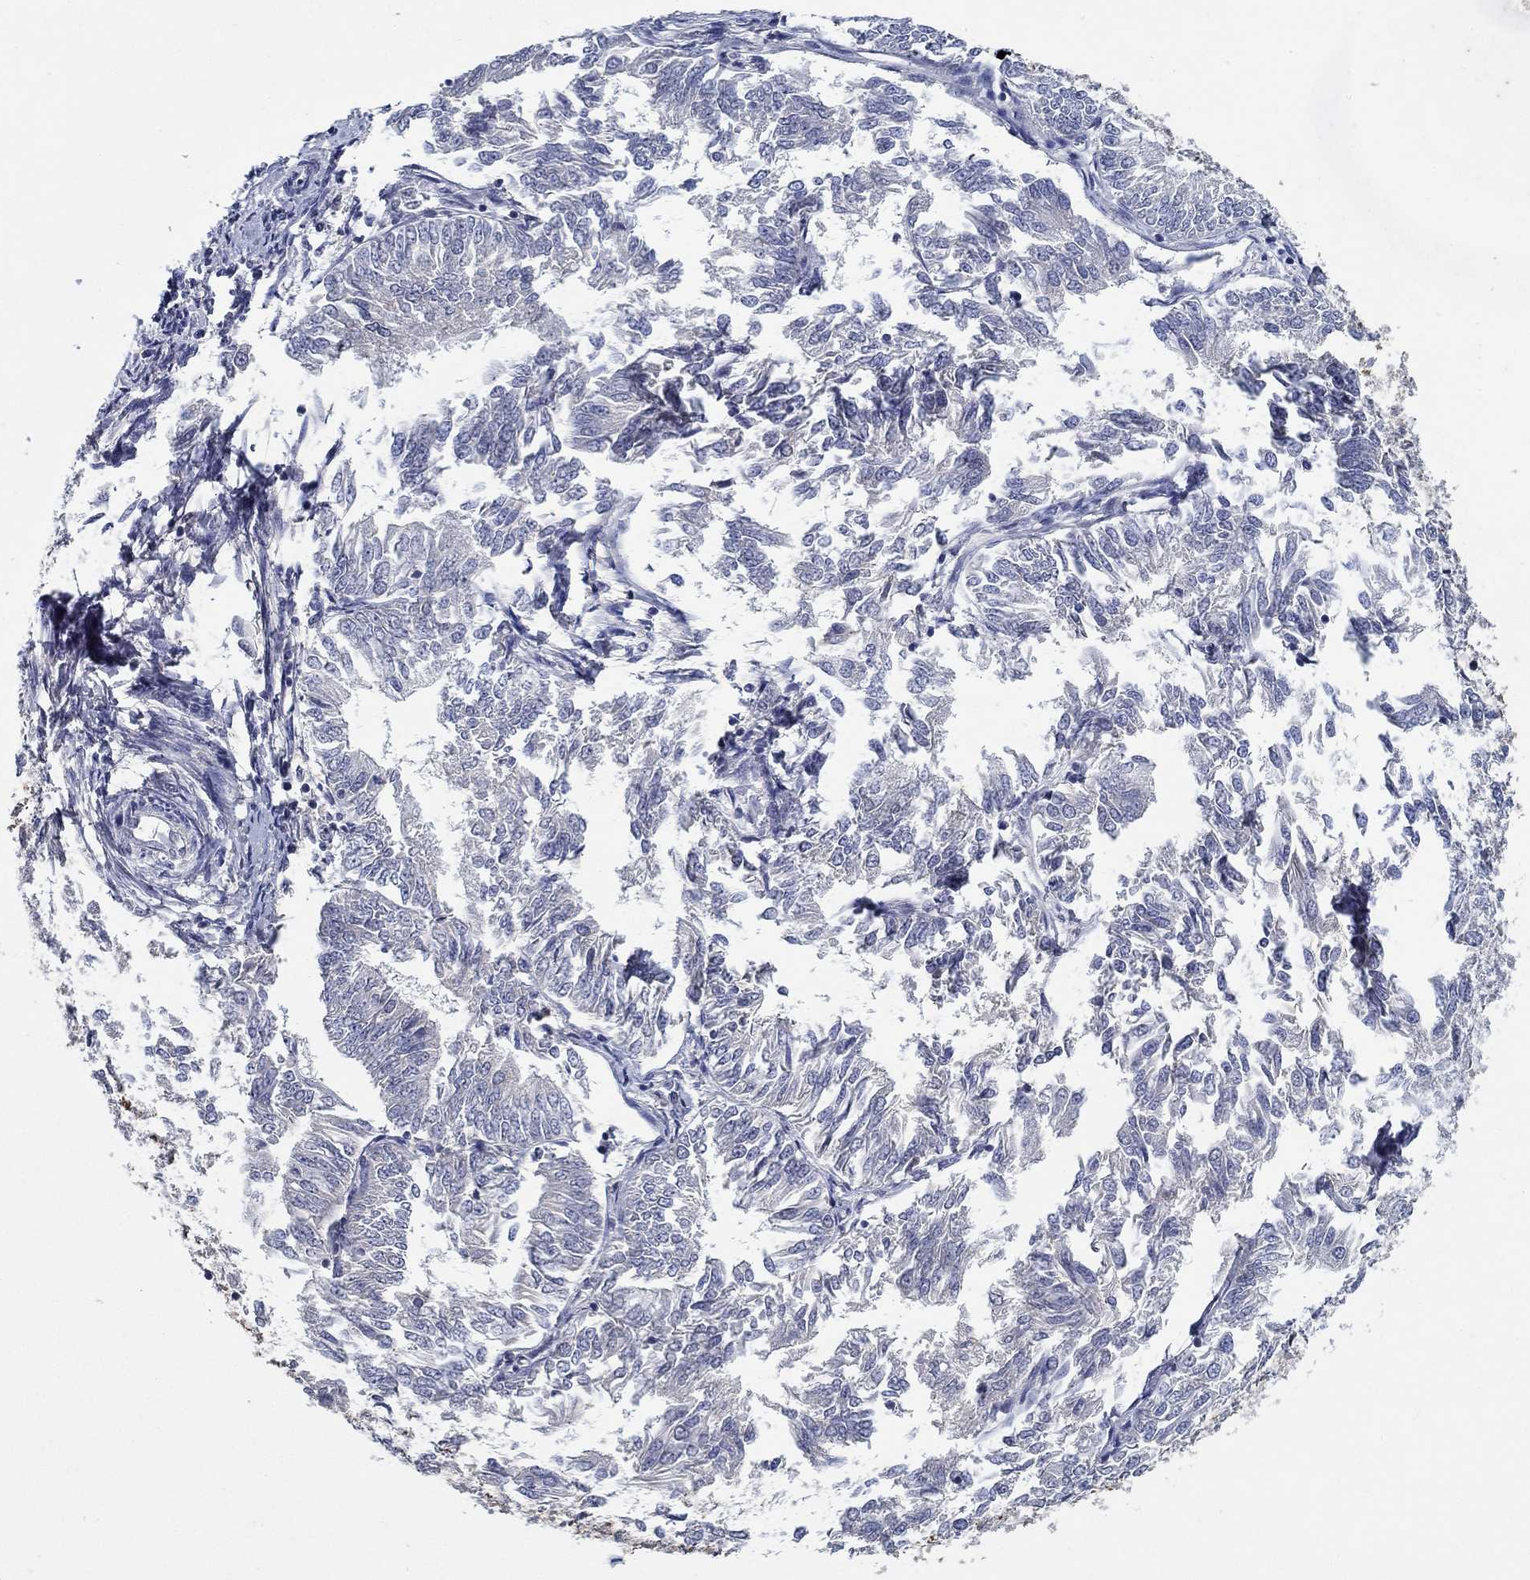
{"staining": {"intensity": "negative", "quantity": "none", "location": "none"}, "tissue": "endometrial cancer", "cell_type": "Tumor cells", "image_type": "cancer", "snomed": [{"axis": "morphology", "description": "Adenocarcinoma, NOS"}, {"axis": "topography", "description": "Endometrium"}], "caption": "Immunohistochemistry (IHC) micrograph of endometrial adenocarcinoma stained for a protein (brown), which demonstrates no staining in tumor cells. (DAB (3,3'-diaminobenzidine) IHC visualized using brightfield microscopy, high magnification).", "gene": "PROZ", "patient": {"sex": "female", "age": 58}}